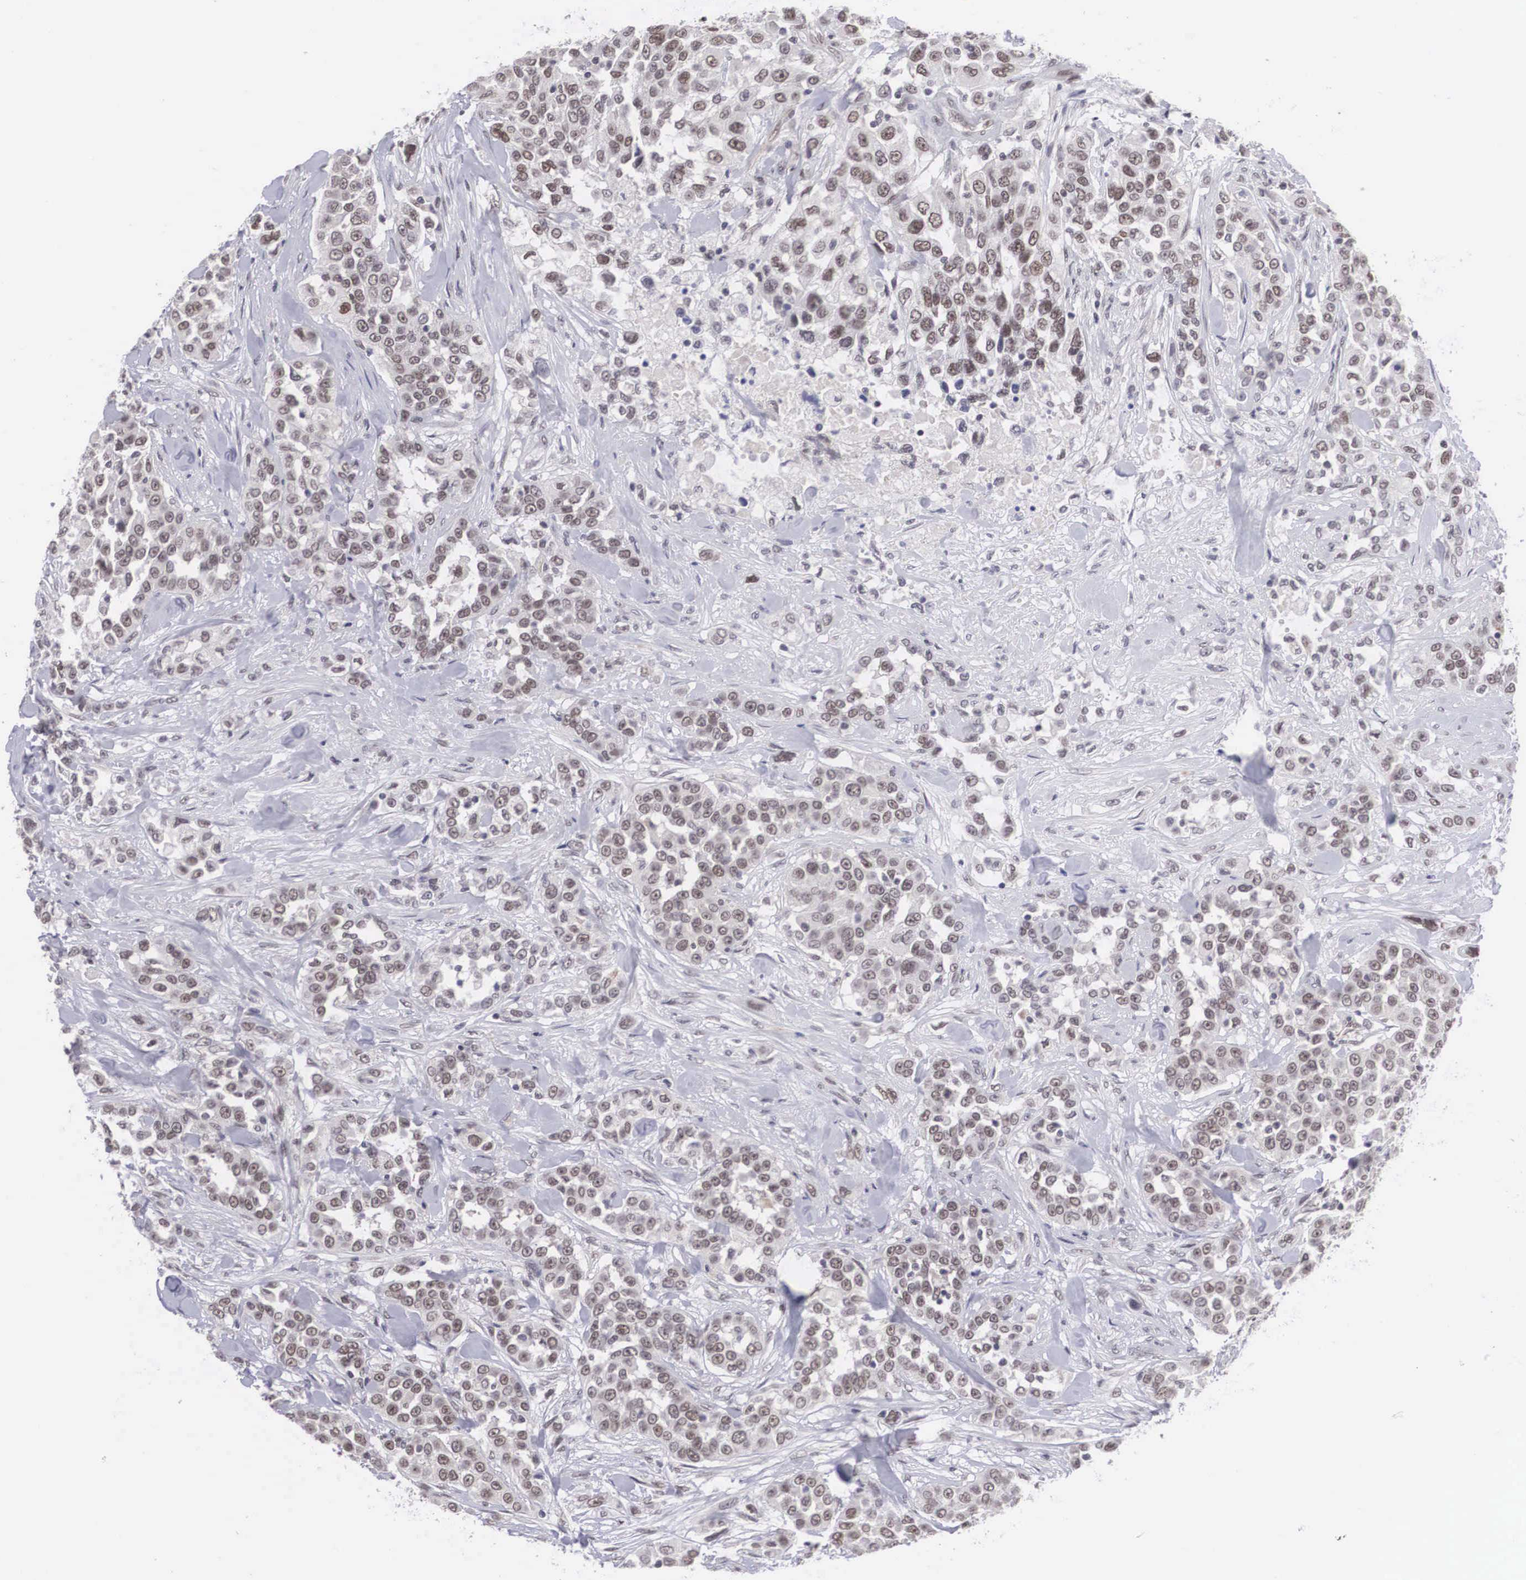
{"staining": {"intensity": "weak", "quantity": "<25%", "location": "nuclear"}, "tissue": "urothelial cancer", "cell_type": "Tumor cells", "image_type": "cancer", "snomed": [{"axis": "morphology", "description": "Urothelial carcinoma, High grade"}, {"axis": "topography", "description": "Urinary bladder"}], "caption": "The image demonstrates no staining of tumor cells in urothelial carcinoma (high-grade).", "gene": "MORC2", "patient": {"sex": "female", "age": 80}}